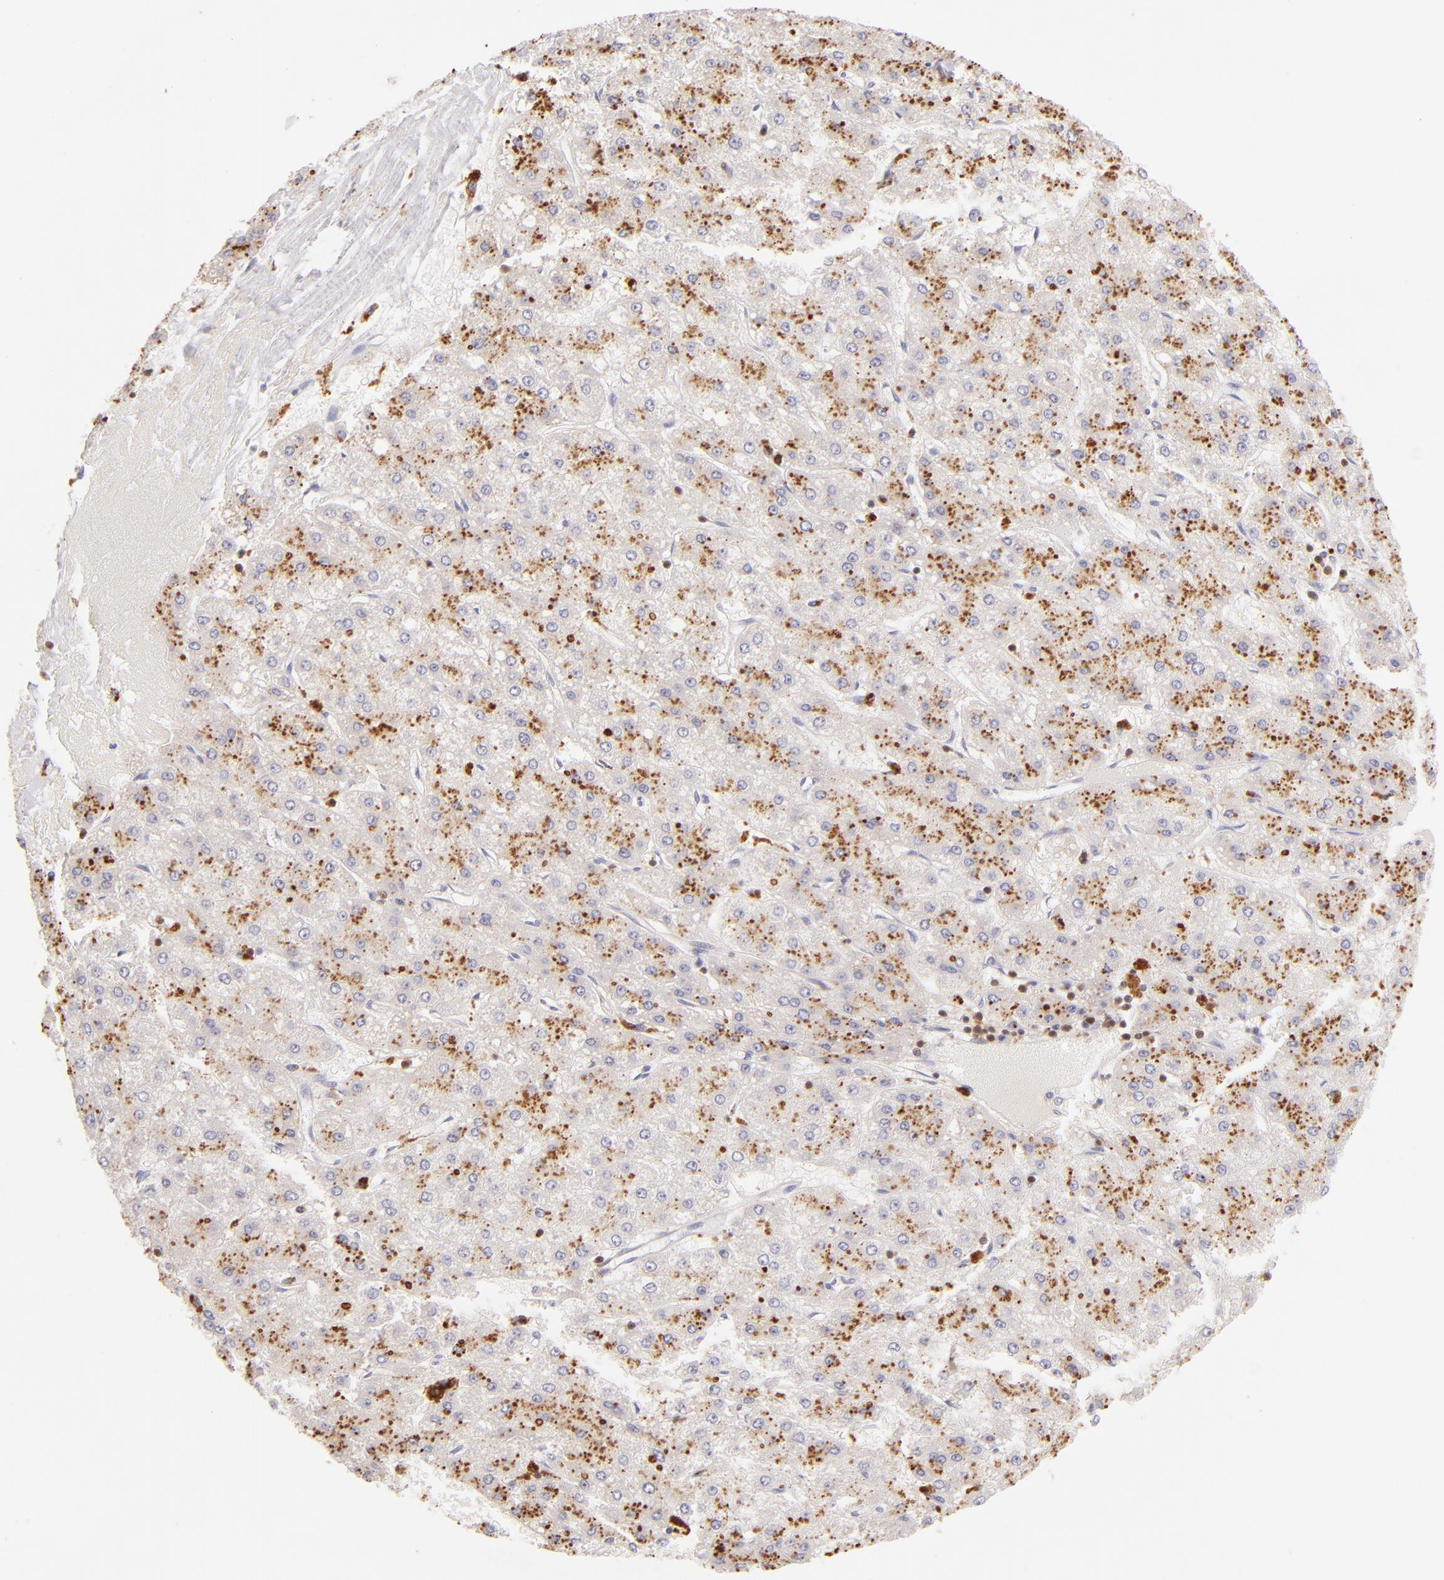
{"staining": {"intensity": "strong", "quantity": "25%-75%", "location": "cytoplasmic/membranous"}, "tissue": "liver cancer", "cell_type": "Tumor cells", "image_type": "cancer", "snomed": [{"axis": "morphology", "description": "Carcinoma, Hepatocellular, NOS"}, {"axis": "topography", "description": "Liver"}], "caption": "Immunohistochemical staining of liver hepatocellular carcinoma demonstrates high levels of strong cytoplasmic/membranous positivity in about 25%-75% of tumor cells. (brown staining indicates protein expression, while blue staining denotes nuclei).", "gene": "ZAP70", "patient": {"sex": "female", "age": 52}}